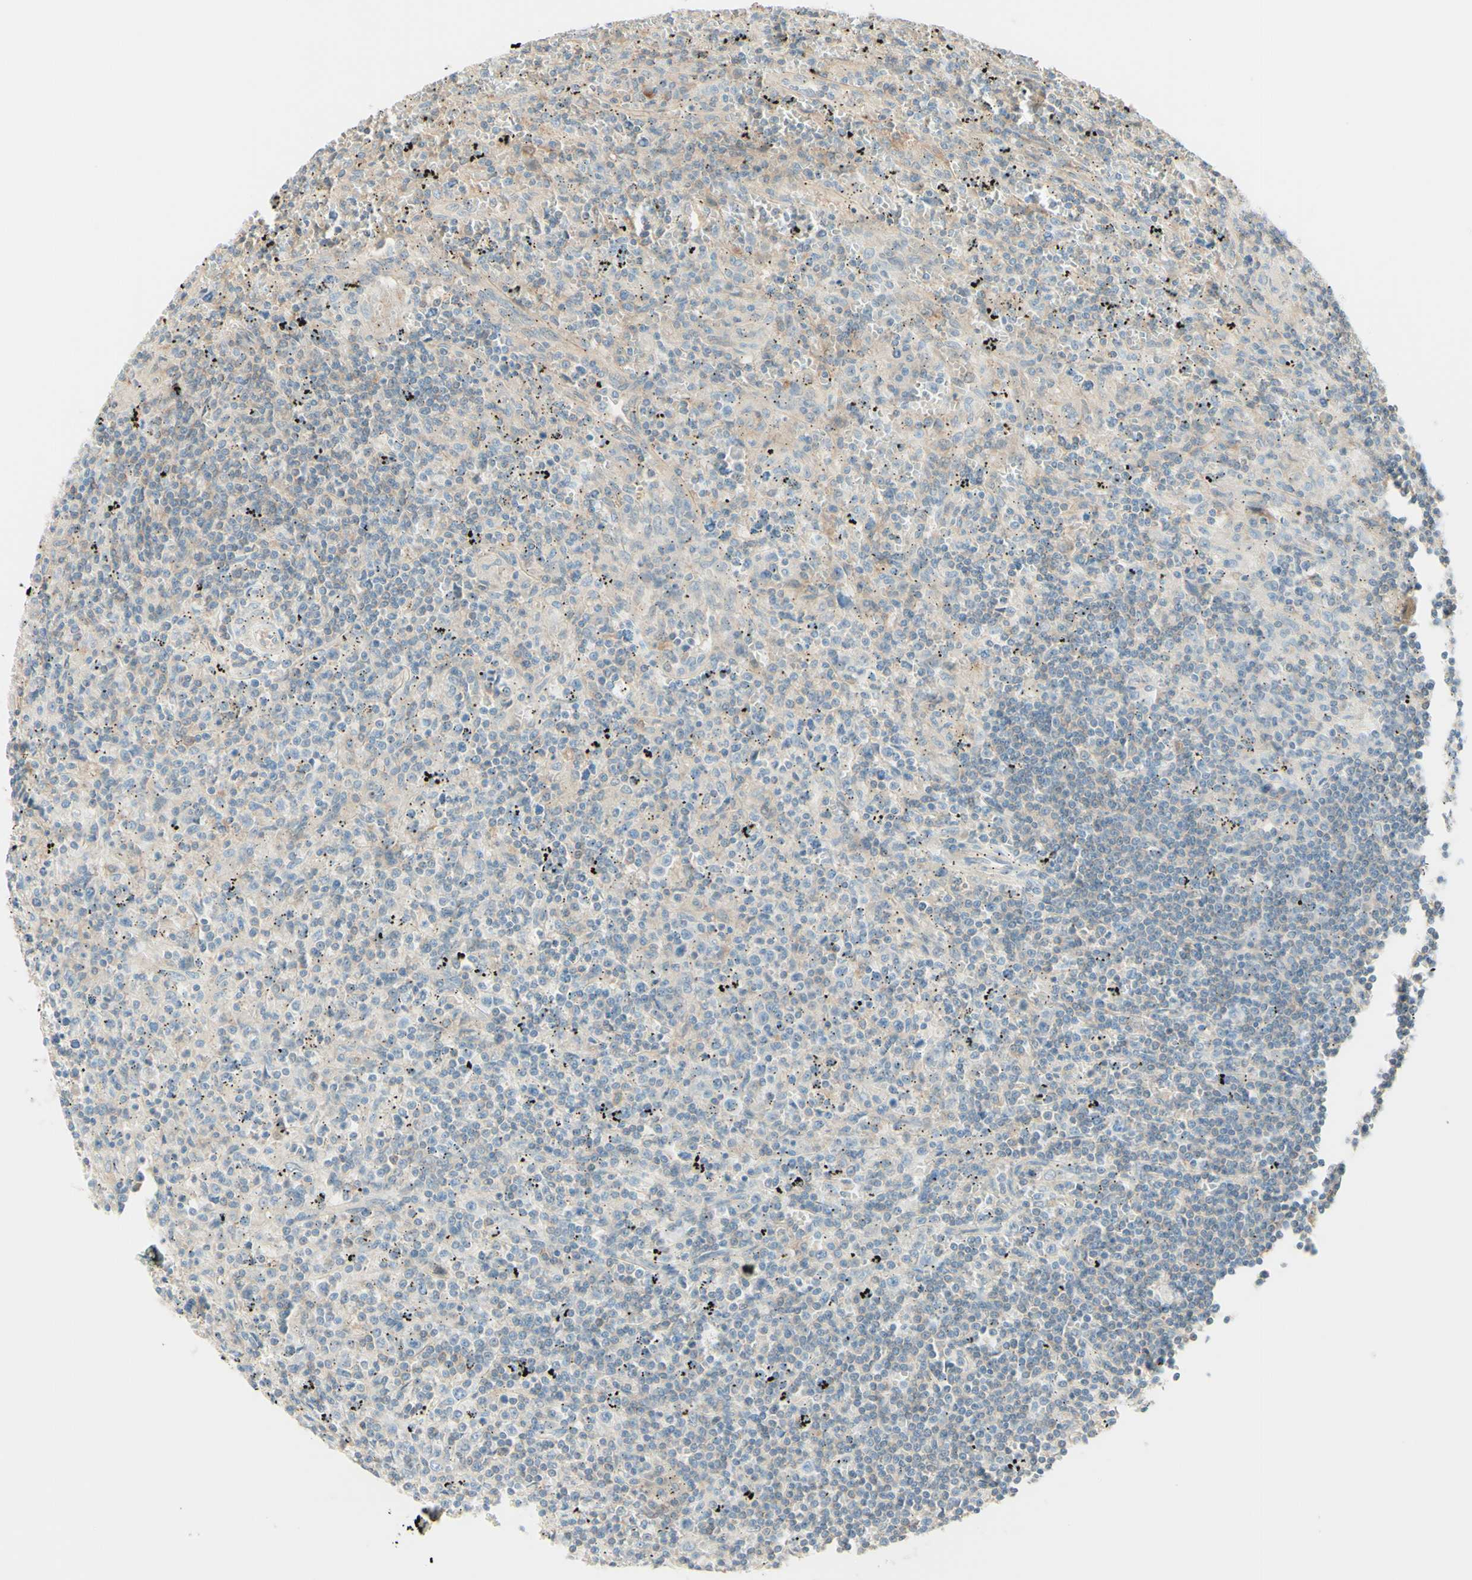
{"staining": {"intensity": "negative", "quantity": "none", "location": "none"}, "tissue": "lymphoma", "cell_type": "Tumor cells", "image_type": "cancer", "snomed": [{"axis": "morphology", "description": "Malignant lymphoma, non-Hodgkin's type, Low grade"}, {"axis": "topography", "description": "Spleen"}], "caption": "High power microscopy histopathology image of an immunohistochemistry (IHC) photomicrograph of lymphoma, revealing no significant positivity in tumor cells.", "gene": "MTM1", "patient": {"sex": "male", "age": 76}}